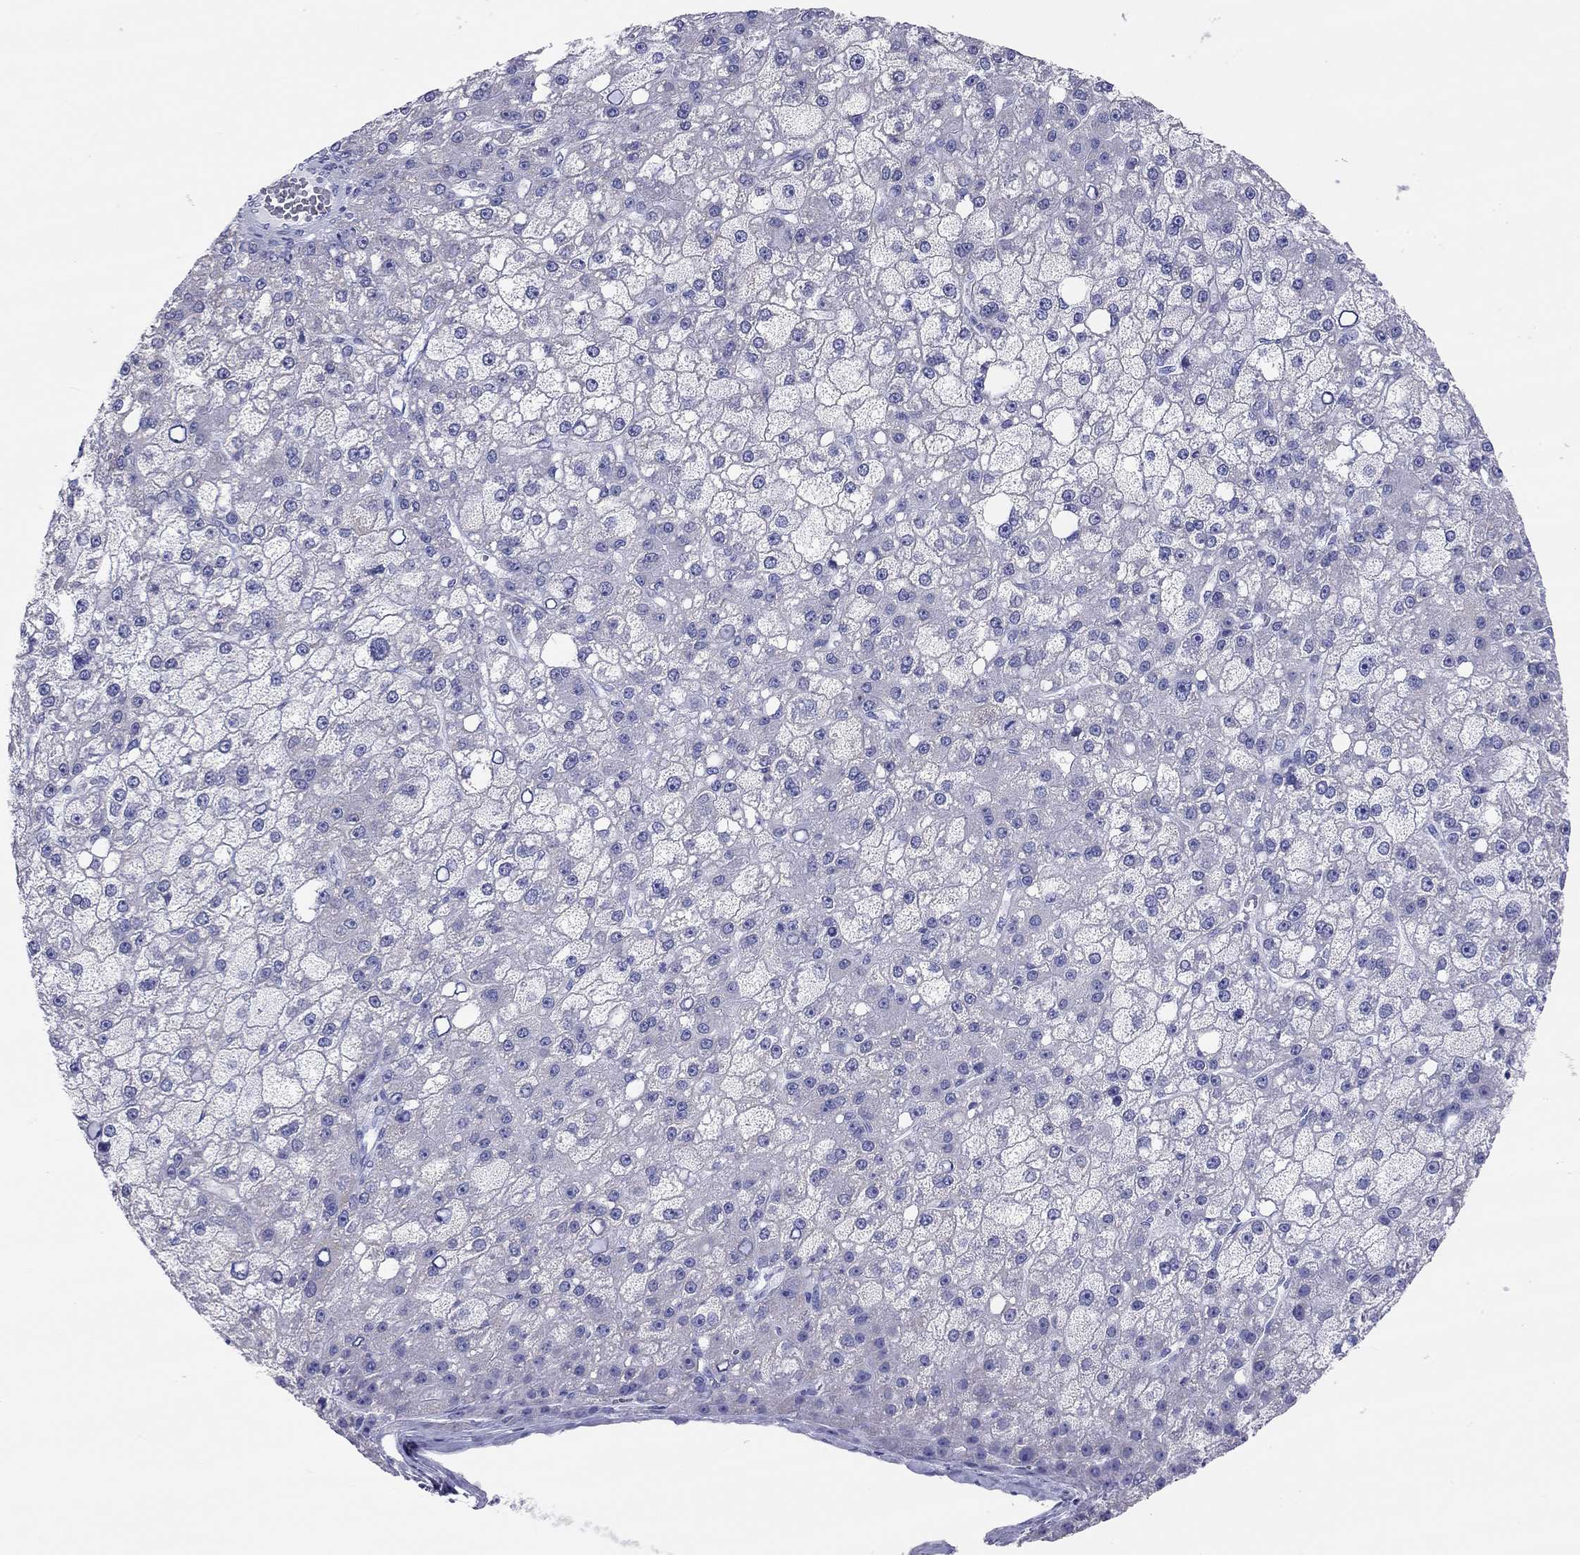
{"staining": {"intensity": "negative", "quantity": "none", "location": "none"}, "tissue": "liver cancer", "cell_type": "Tumor cells", "image_type": "cancer", "snomed": [{"axis": "morphology", "description": "Carcinoma, Hepatocellular, NOS"}, {"axis": "topography", "description": "Liver"}], "caption": "High power microscopy histopathology image of an immunohistochemistry (IHC) image of liver cancer, revealing no significant expression in tumor cells. (DAB IHC visualized using brightfield microscopy, high magnification).", "gene": "DPY19L2", "patient": {"sex": "male", "age": 67}}